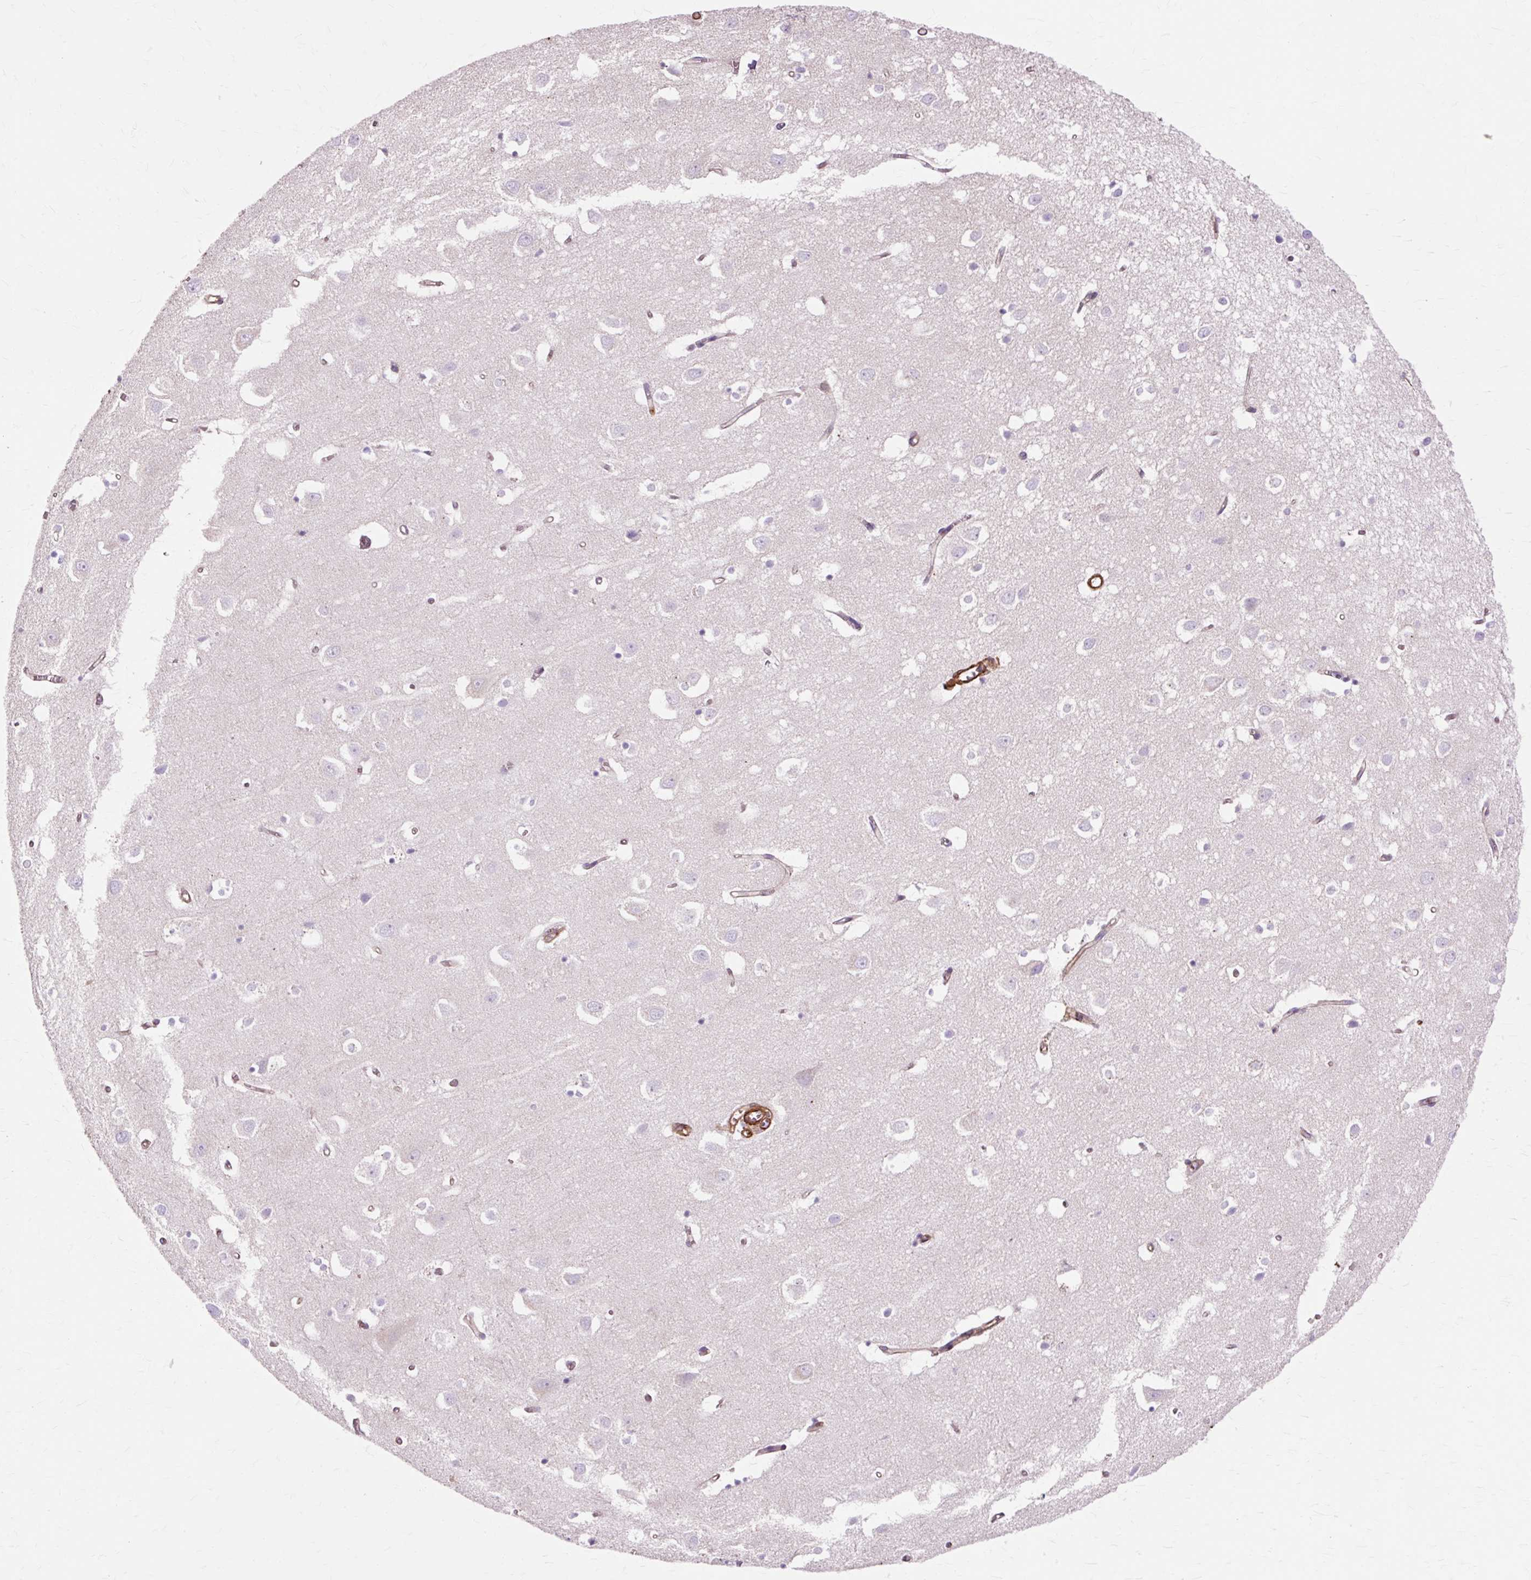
{"staining": {"intensity": "moderate", "quantity": ">75%", "location": "cytoplasmic/membranous"}, "tissue": "cerebral cortex", "cell_type": "Endothelial cells", "image_type": "normal", "snomed": [{"axis": "morphology", "description": "Normal tissue, NOS"}, {"axis": "topography", "description": "Cerebral cortex"}], "caption": "High-magnification brightfield microscopy of normal cerebral cortex stained with DAB (3,3'-diaminobenzidine) (brown) and counterstained with hematoxylin (blue). endothelial cells exhibit moderate cytoplasmic/membranous staining is appreciated in approximately>75% of cells. The staining is performed using DAB brown chromogen to label protein expression. The nuclei are counter-stained blue using hematoxylin.", "gene": "TBC1D2B", "patient": {"sex": "male", "age": 70}}